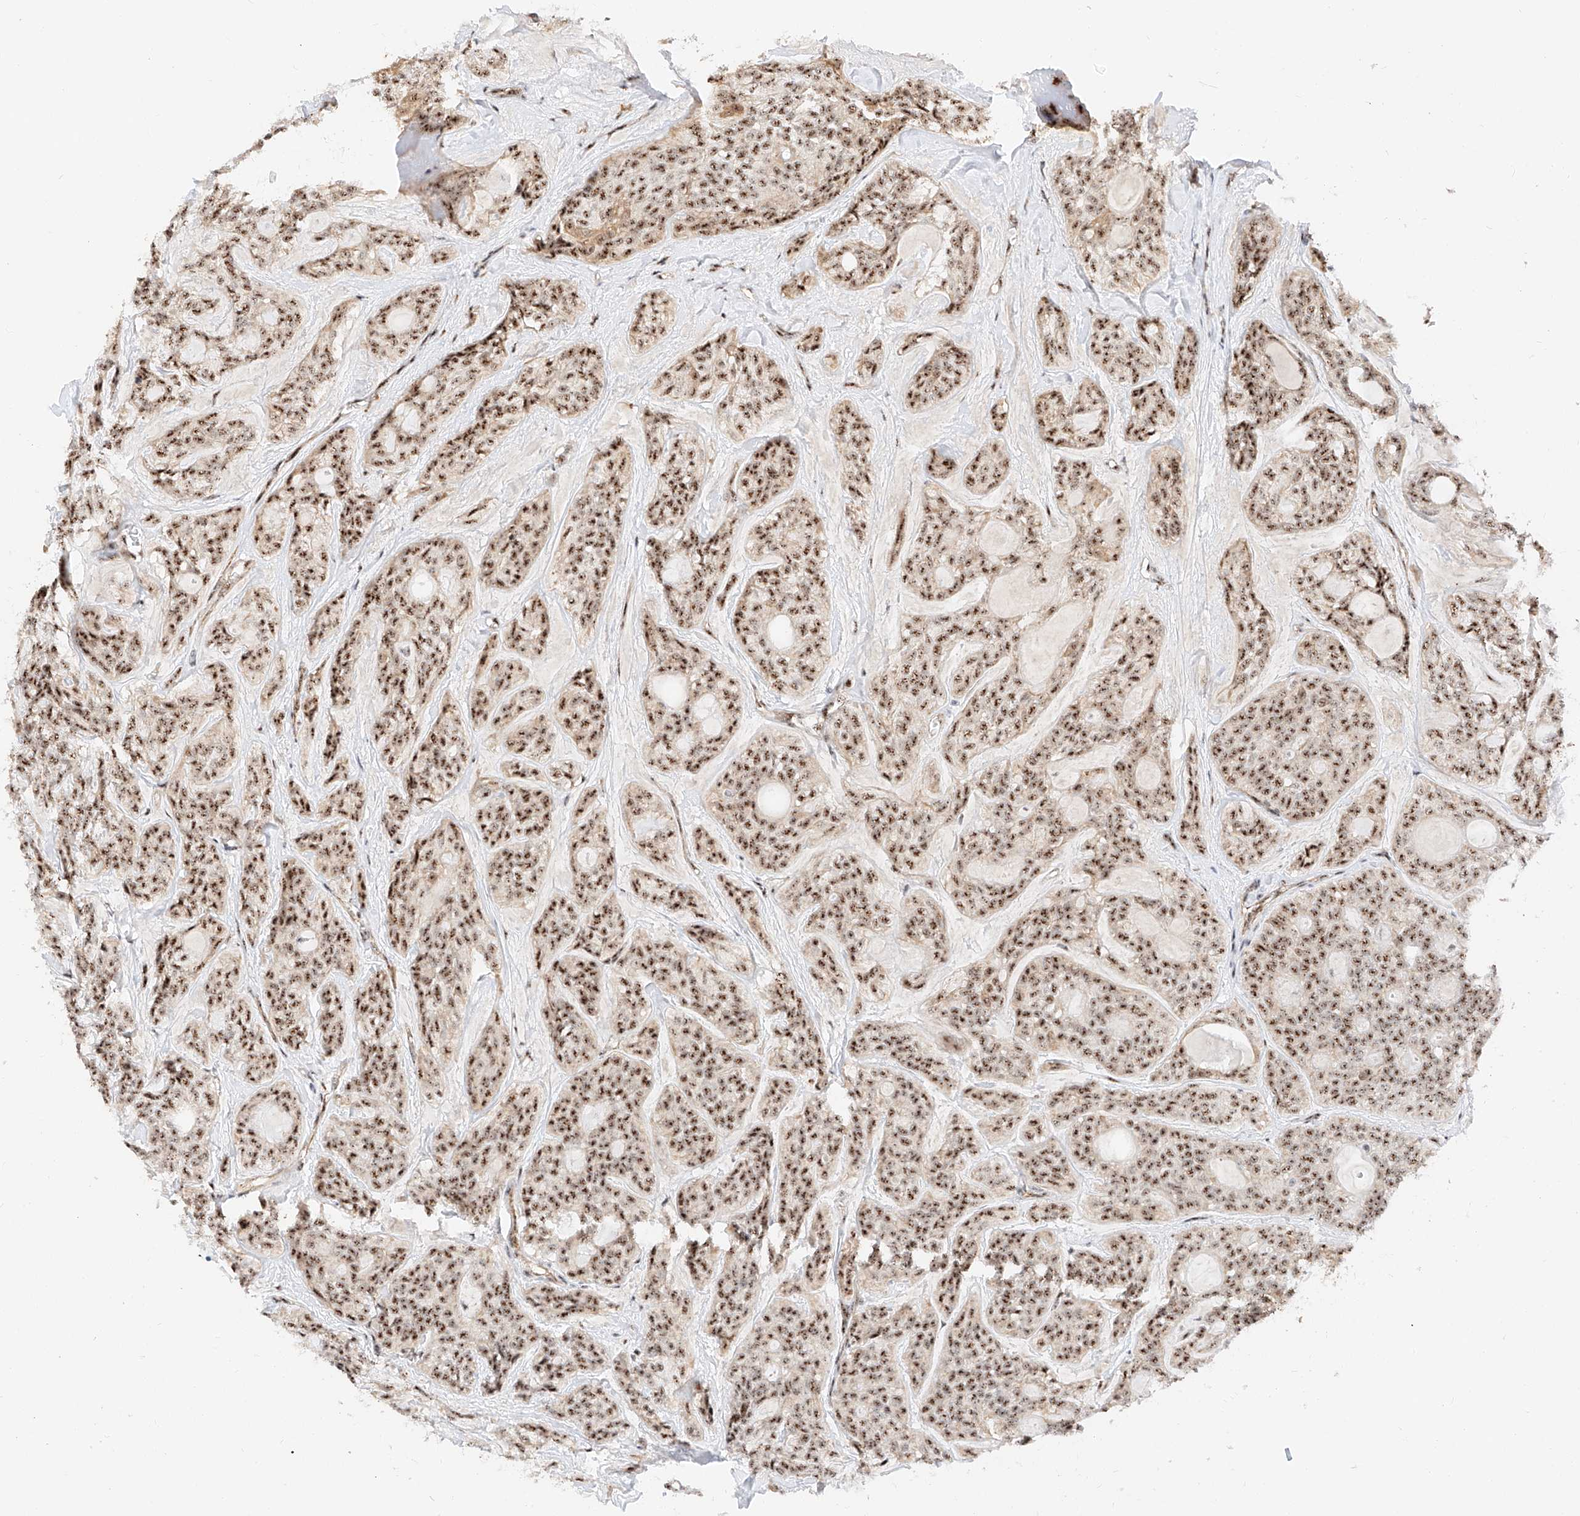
{"staining": {"intensity": "strong", "quantity": ">75%", "location": "nuclear"}, "tissue": "head and neck cancer", "cell_type": "Tumor cells", "image_type": "cancer", "snomed": [{"axis": "morphology", "description": "Adenocarcinoma, NOS"}, {"axis": "topography", "description": "Head-Neck"}], "caption": "Adenocarcinoma (head and neck) stained with immunohistochemistry demonstrates strong nuclear positivity in approximately >75% of tumor cells.", "gene": "ATXN7L2", "patient": {"sex": "male", "age": 66}}